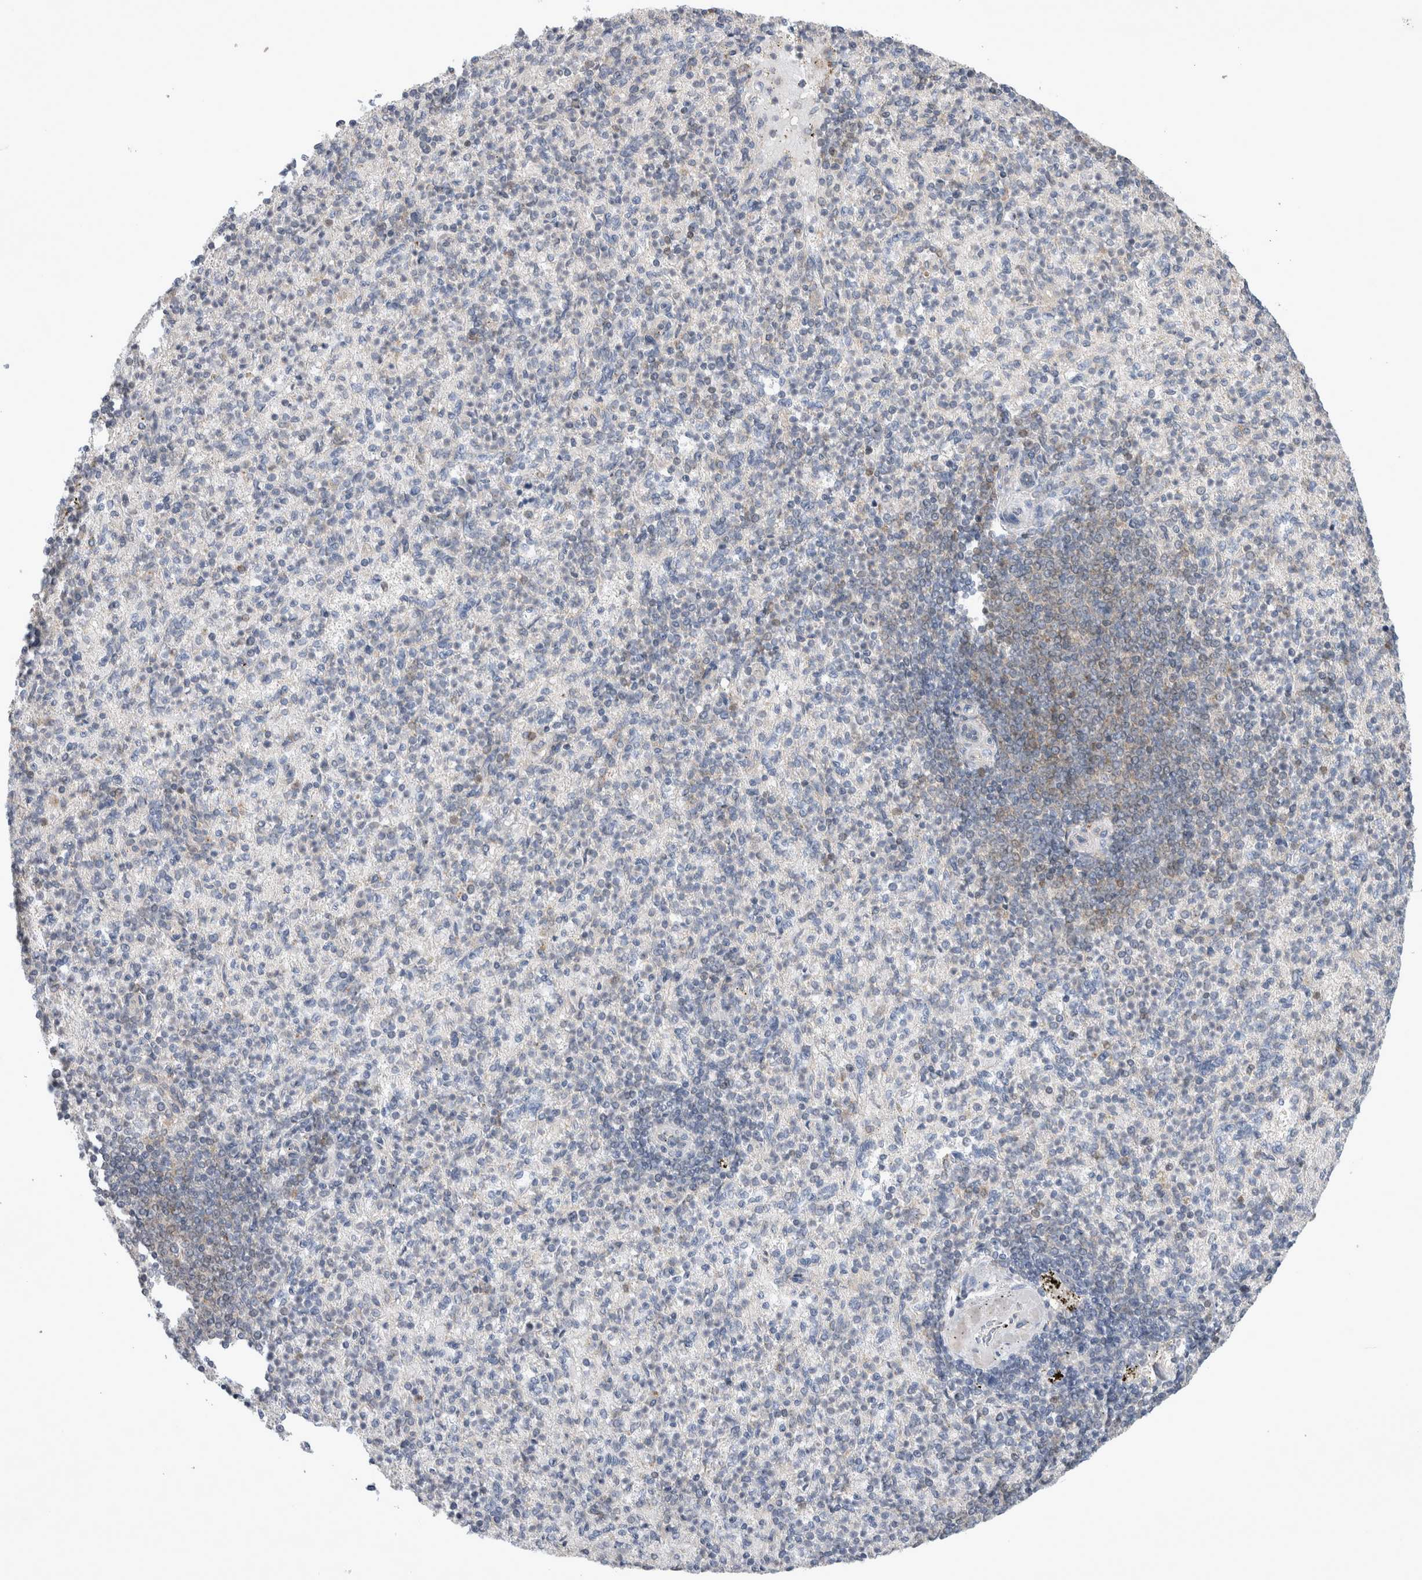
{"staining": {"intensity": "weak", "quantity": "<25%", "location": "cytoplasmic/membranous"}, "tissue": "spleen", "cell_type": "Cells in red pulp", "image_type": "normal", "snomed": [{"axis": "morphology", "description": "Normal tissue, NOS"}, {"axis": "topography", "description": "Spleen"}], "caption": "Immunohistochemistry (IHC) micrograph of benign spleen: spleen stained with DAB (3,3'-diaminobenzidine) demonstrates no significant protein staining in cells in red pulp.", "gene": "SRD5A3", "patient": {"sex": "female", "age": 74}}